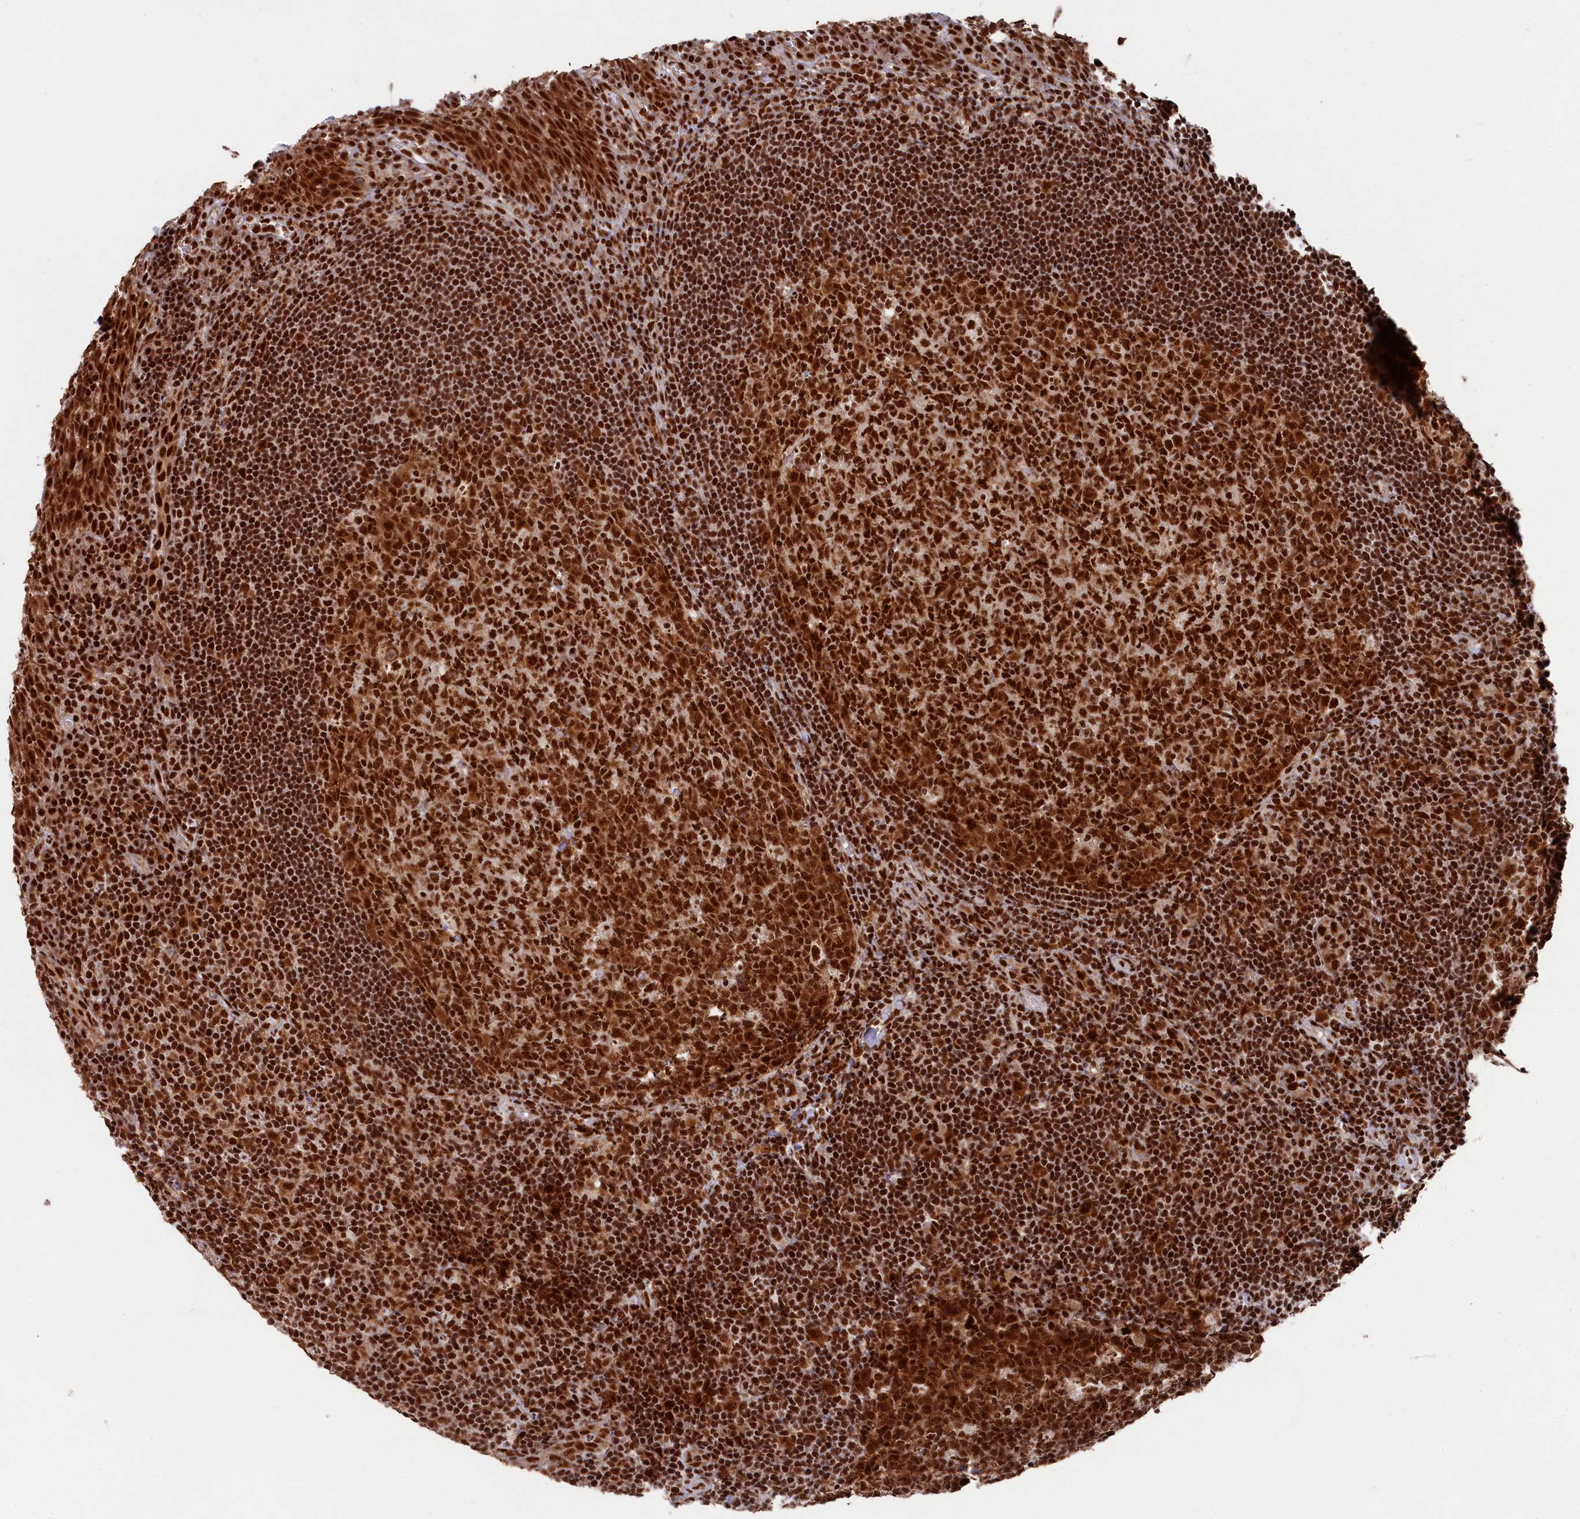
{"staining": {"intensity": "strong", "quantity": ">75%", "location": "cytoplasmic/membranous,nuclear"}, "tissue": "tonsil", "cell_type": "Germinal center cells", "image_type": "normal", "snomed": [{"axis": "morphology", "description": "Normal tissue, NOS"}, {"axis": "topography", "description": "Tonsil"}], "caption": "Immunohistochemistry (DAB (3,3'-diaminobenzidine)) staining of normal tonsil exhibits strong cytoplasmic/membranous,nuclear protein positivity in about >75% of germinal center cells. Using DAB (brown) and hematoxylin (blue) stains, captured at high magnification using brightfield microscopy.", "gene": "PRPF31", "patient": {"sex": "male", "age": 17}}